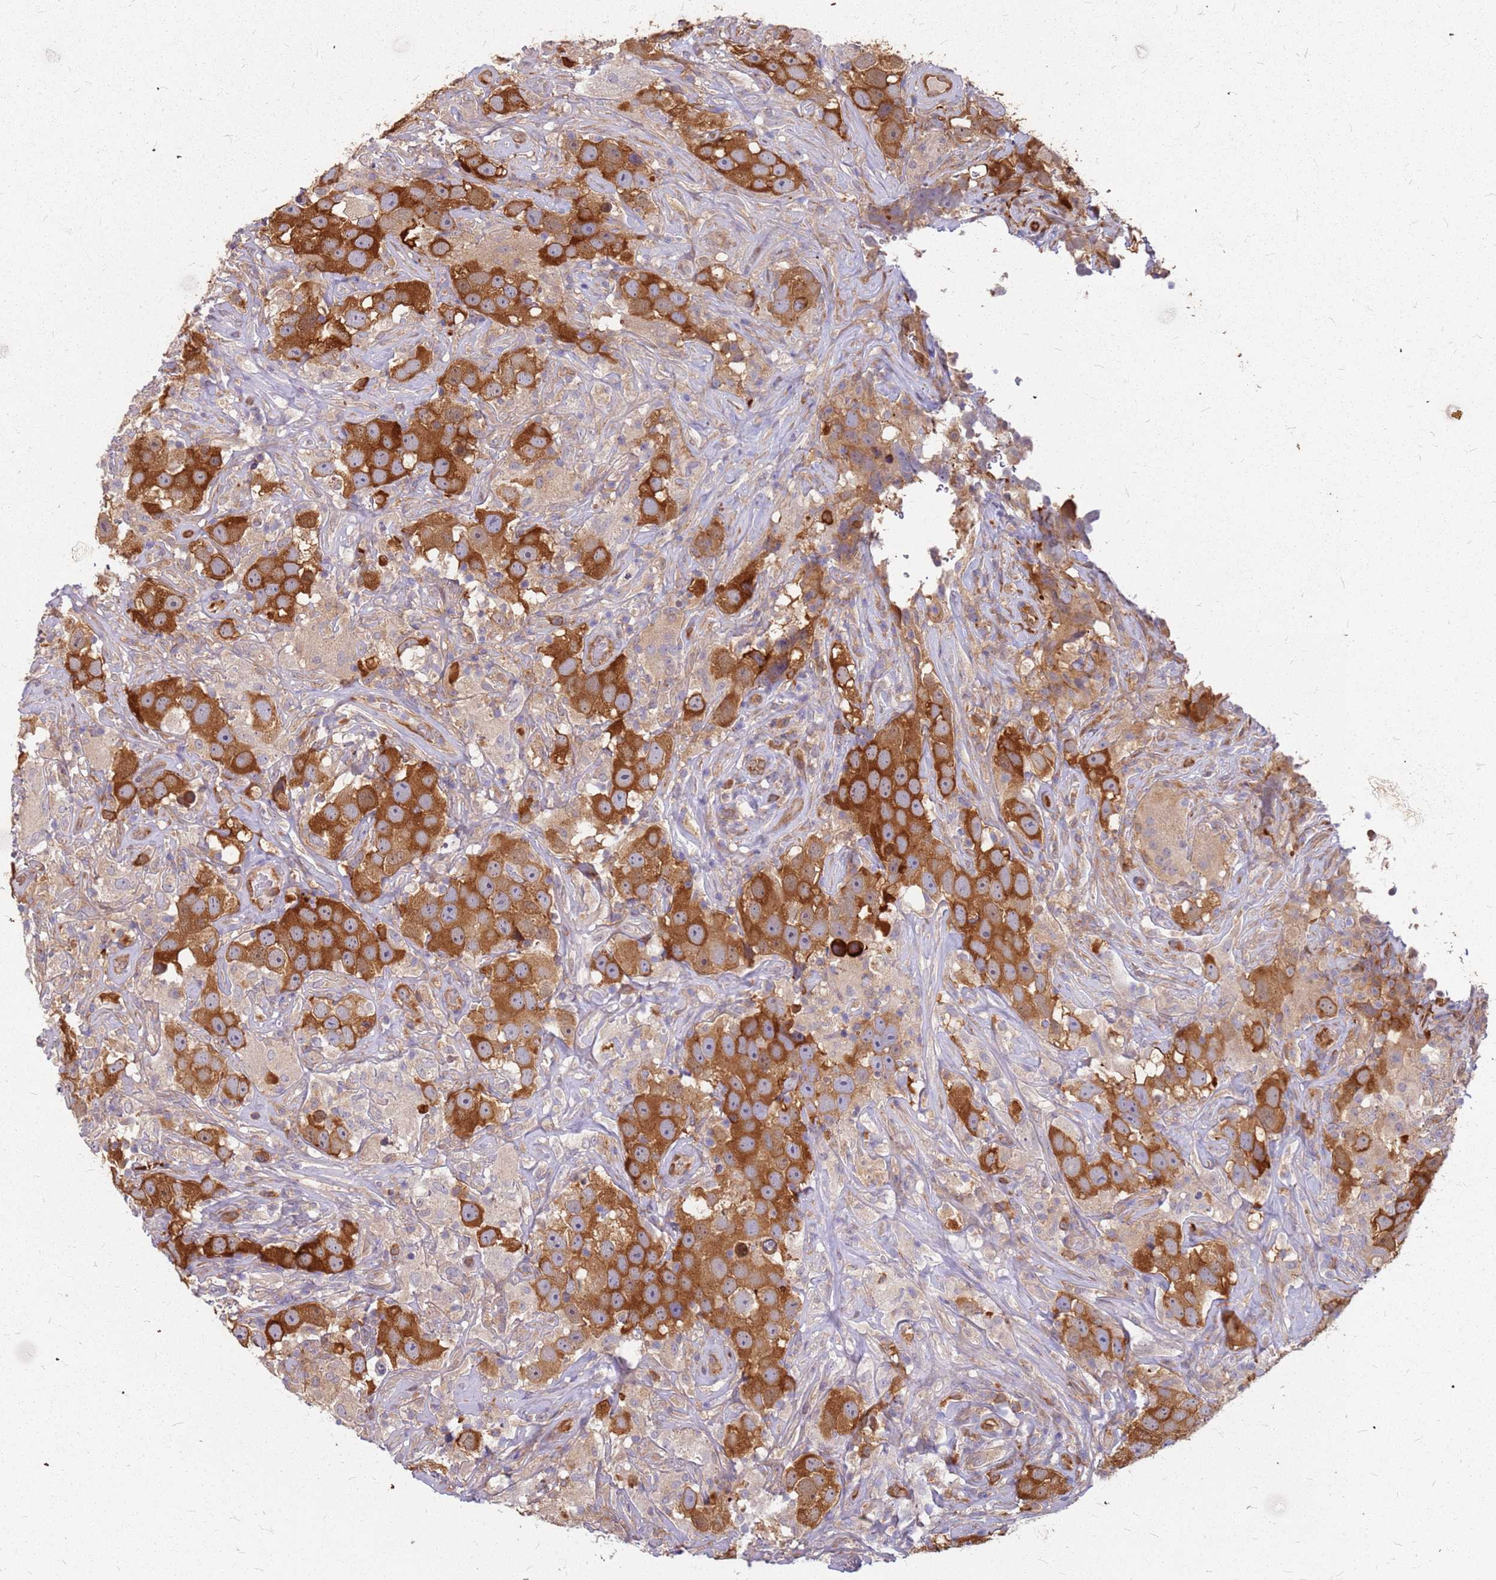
{"staining": {"intensity": "strong", "quantity": ">75%", "location": "cytoplasmic/membranous"}, "tissue": "testis cancer", "cell_type": "Tumor cells", "image_type": "cancer", "snomed": [{"axis": "morphology", "description": "Seminoma, NOS"}, {"axis": "topography", "description": "Testis"}], "caption": "This is a photomicrograph of immunohistochemistry staining of testis seminoma, which shows strong staining in the cytoplasmic/membranous of tumor cells.", "gene": "HDX", "patient": {"sex": "male", "age": 49}}